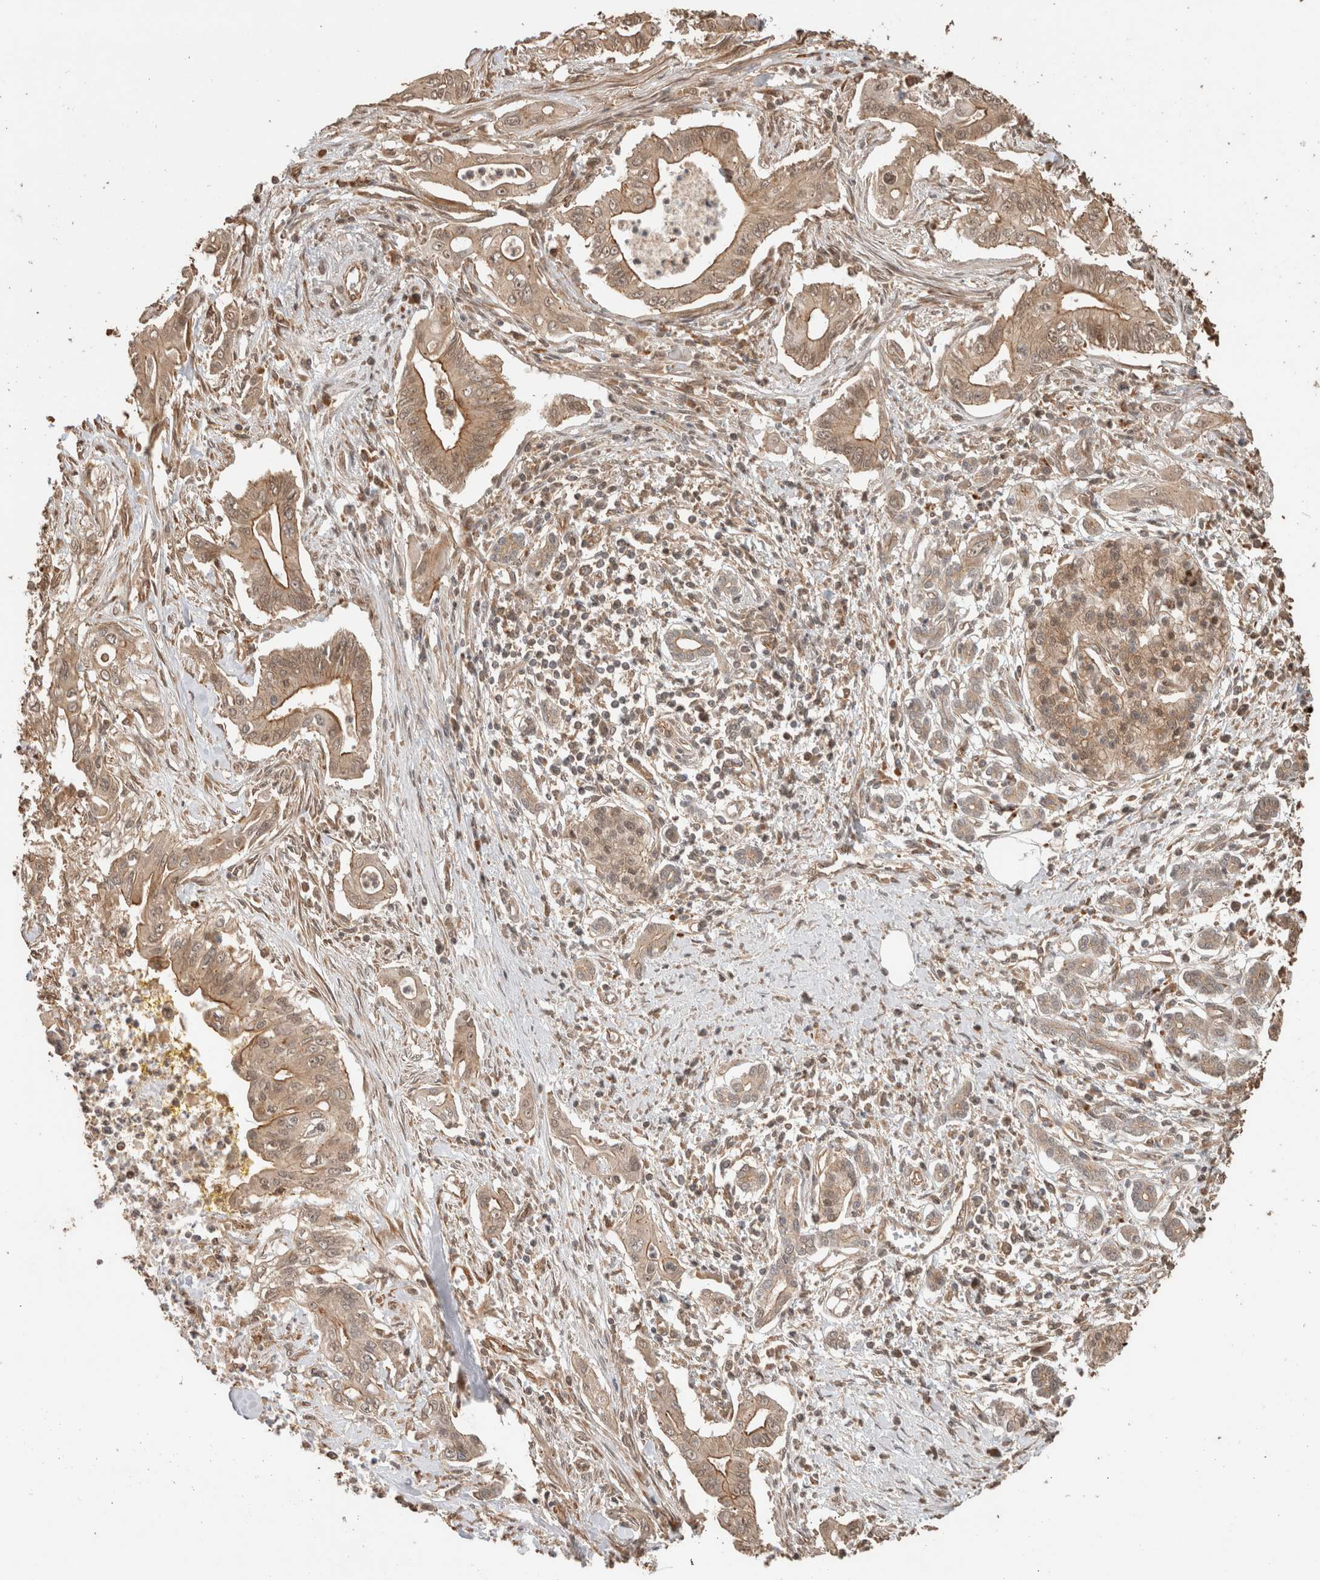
{"staining": {"intensity": "moderate", "quantity": ">75%", "location": "cytoplasmic/membranous"}, "tissue": "pancreatic cancer", "cell_type": "Tumor cells", "image_type": "cancer", "snomed": [{"axis": "morphology", "description": "Adenocarcinoma, NOS"}, {"axis": "topography", "description": "Pancreas"}], "caption": "The micrograph shows immunohistochemical staining of pancreatic cancer (adenocarcinoma). There is moderate cytoplasmic/membranous expression is seen in about >75% of tumor cells.", "gene": "OTUD6B", "patient": {"sex": "male", "age": 58}}